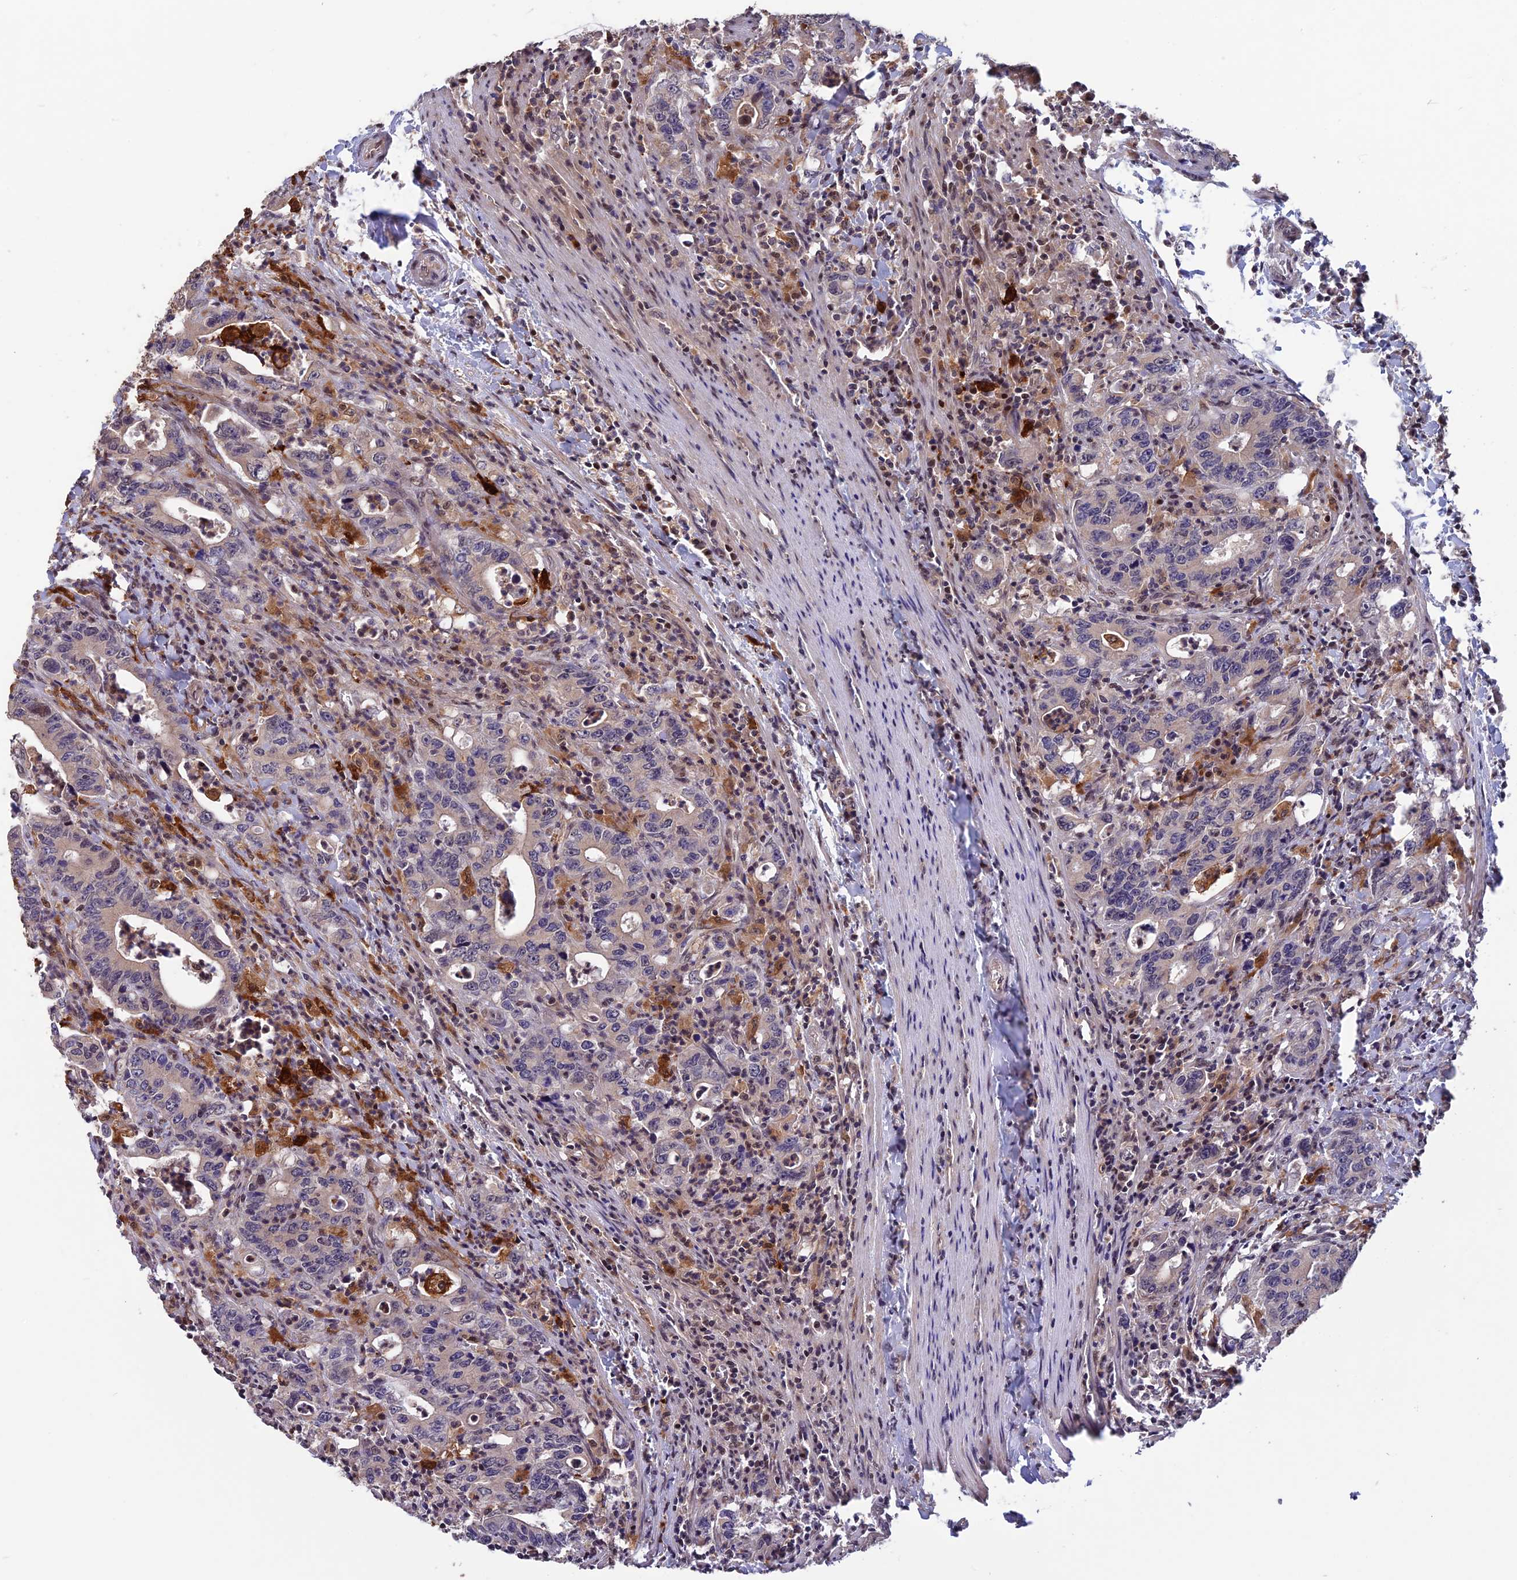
{"staining": {"intensity": "weak", "quantity": "<25%", "location": "cytoplasmic/membranous"}, "tissue": "colorectal cancer", "cell_type": "Tumor cells", "image_type": "cancer", "snomed": [{"axis": "morphology", "description": "Adenocarcinoma, NOS"}, {"axis": "topography", "description": "Colon"}], "caption": "Human colorectal cancer (adenocarcinoma) stained for a protein using immunohistochemistry reveals no positivity in tumor cells.", "gene": "MAST2", "patient": {"sex": "female", "age": 75}}